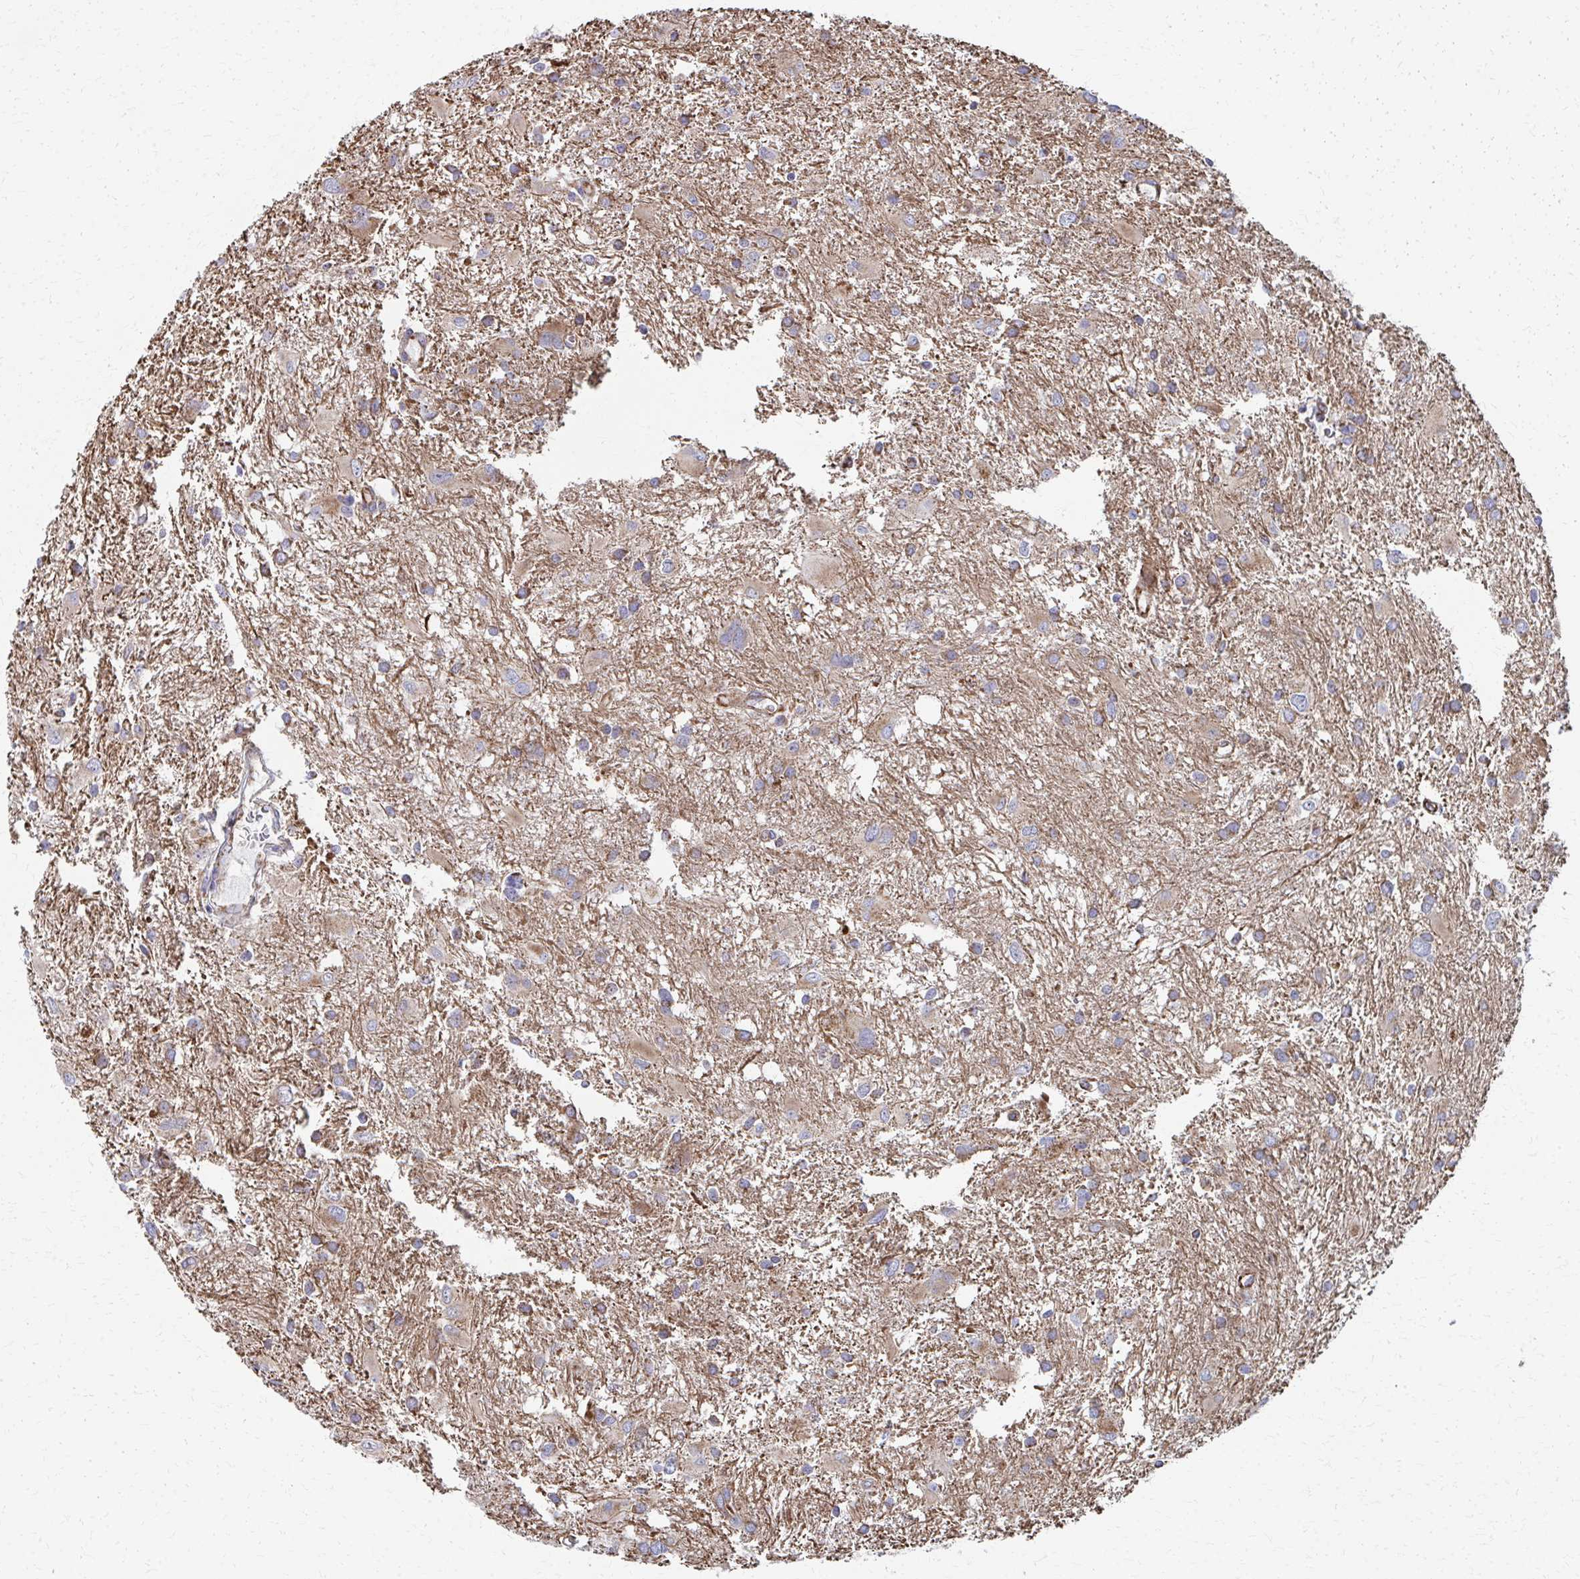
{"staining": {"intensity": "moderate", "quantity": "25%-75%", "location": "cytoplasmic/membranous"}, "tissue": "glioma", "cell_type": "Tumor cells", "image_type": "cancer", "snomed": [{"axis": "morphology", "description": "Glioma, malignant, High grade"}, {"axis": "topography", "description": "Brain"}], "caption": "Malignant glioma (high-grade) stained with IHC reveals moderate cytoplasmic/membranous staining in approximately 25%-75% of tumor cells.", "gene": "FAHD1", "patient": {"sex": "male", "age": 53}}